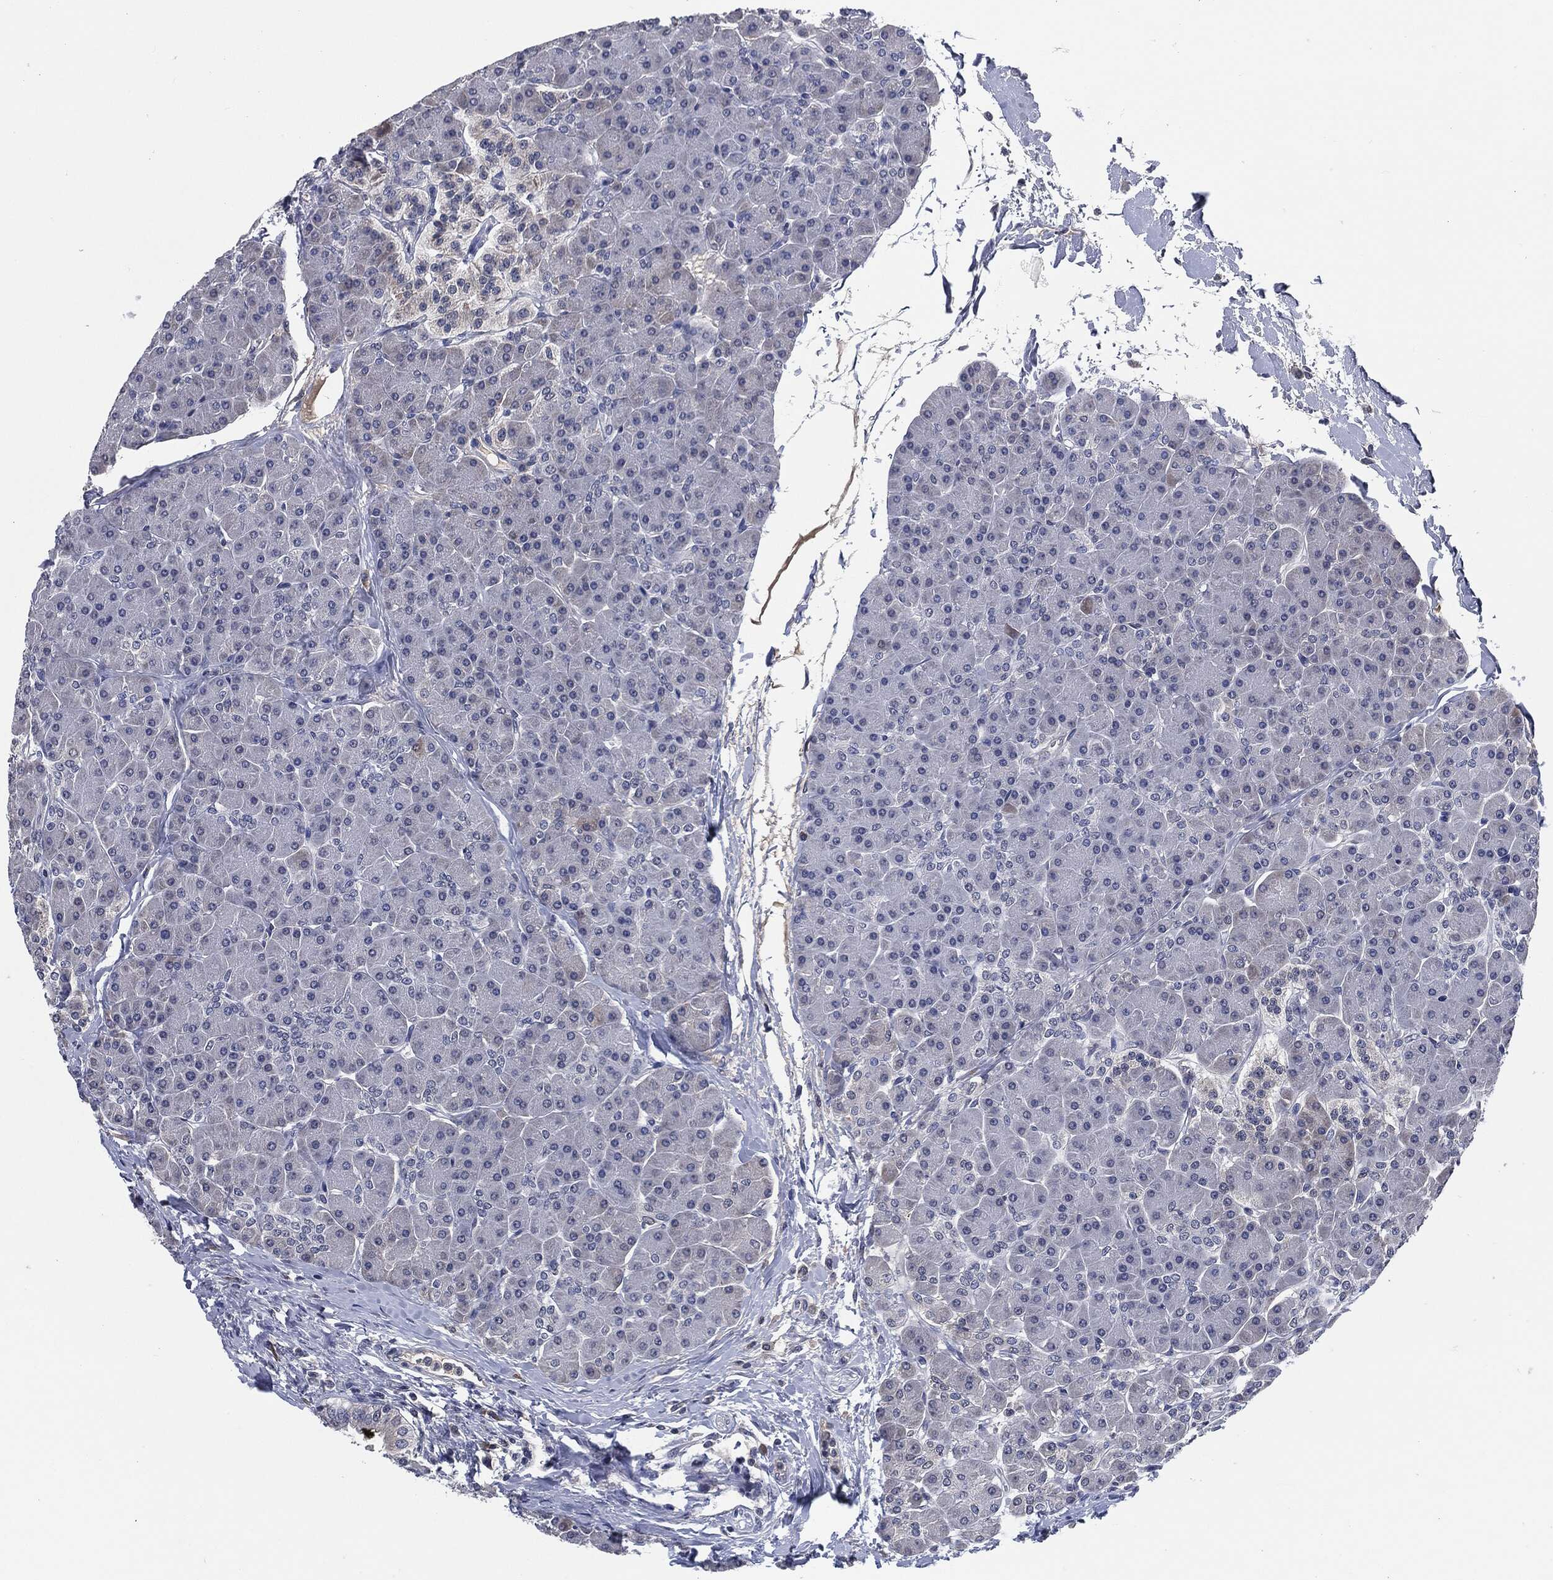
{"staining": {"intensity": "negative", "quantity": "none", "location": "none"}, "tissue": "pancreas", "cell_type": "Exocrine glandular cells", "image_type": "normal", "snomed": [{"axis": "morphology", "description": "Normal tissue, NOS"}, {"axis": "topography", "description": "Pancreas"}], "caption": "There is no significant staining in exocrine glandular cells of pancreas. Brightfield microscopy of immunohistochemistry (IHC) stained with DAB (brown) and hematoxylin (blue), captured at high magnification.", "gene": "IL2RG", "patient": {"sex": "female", "age": 44}}